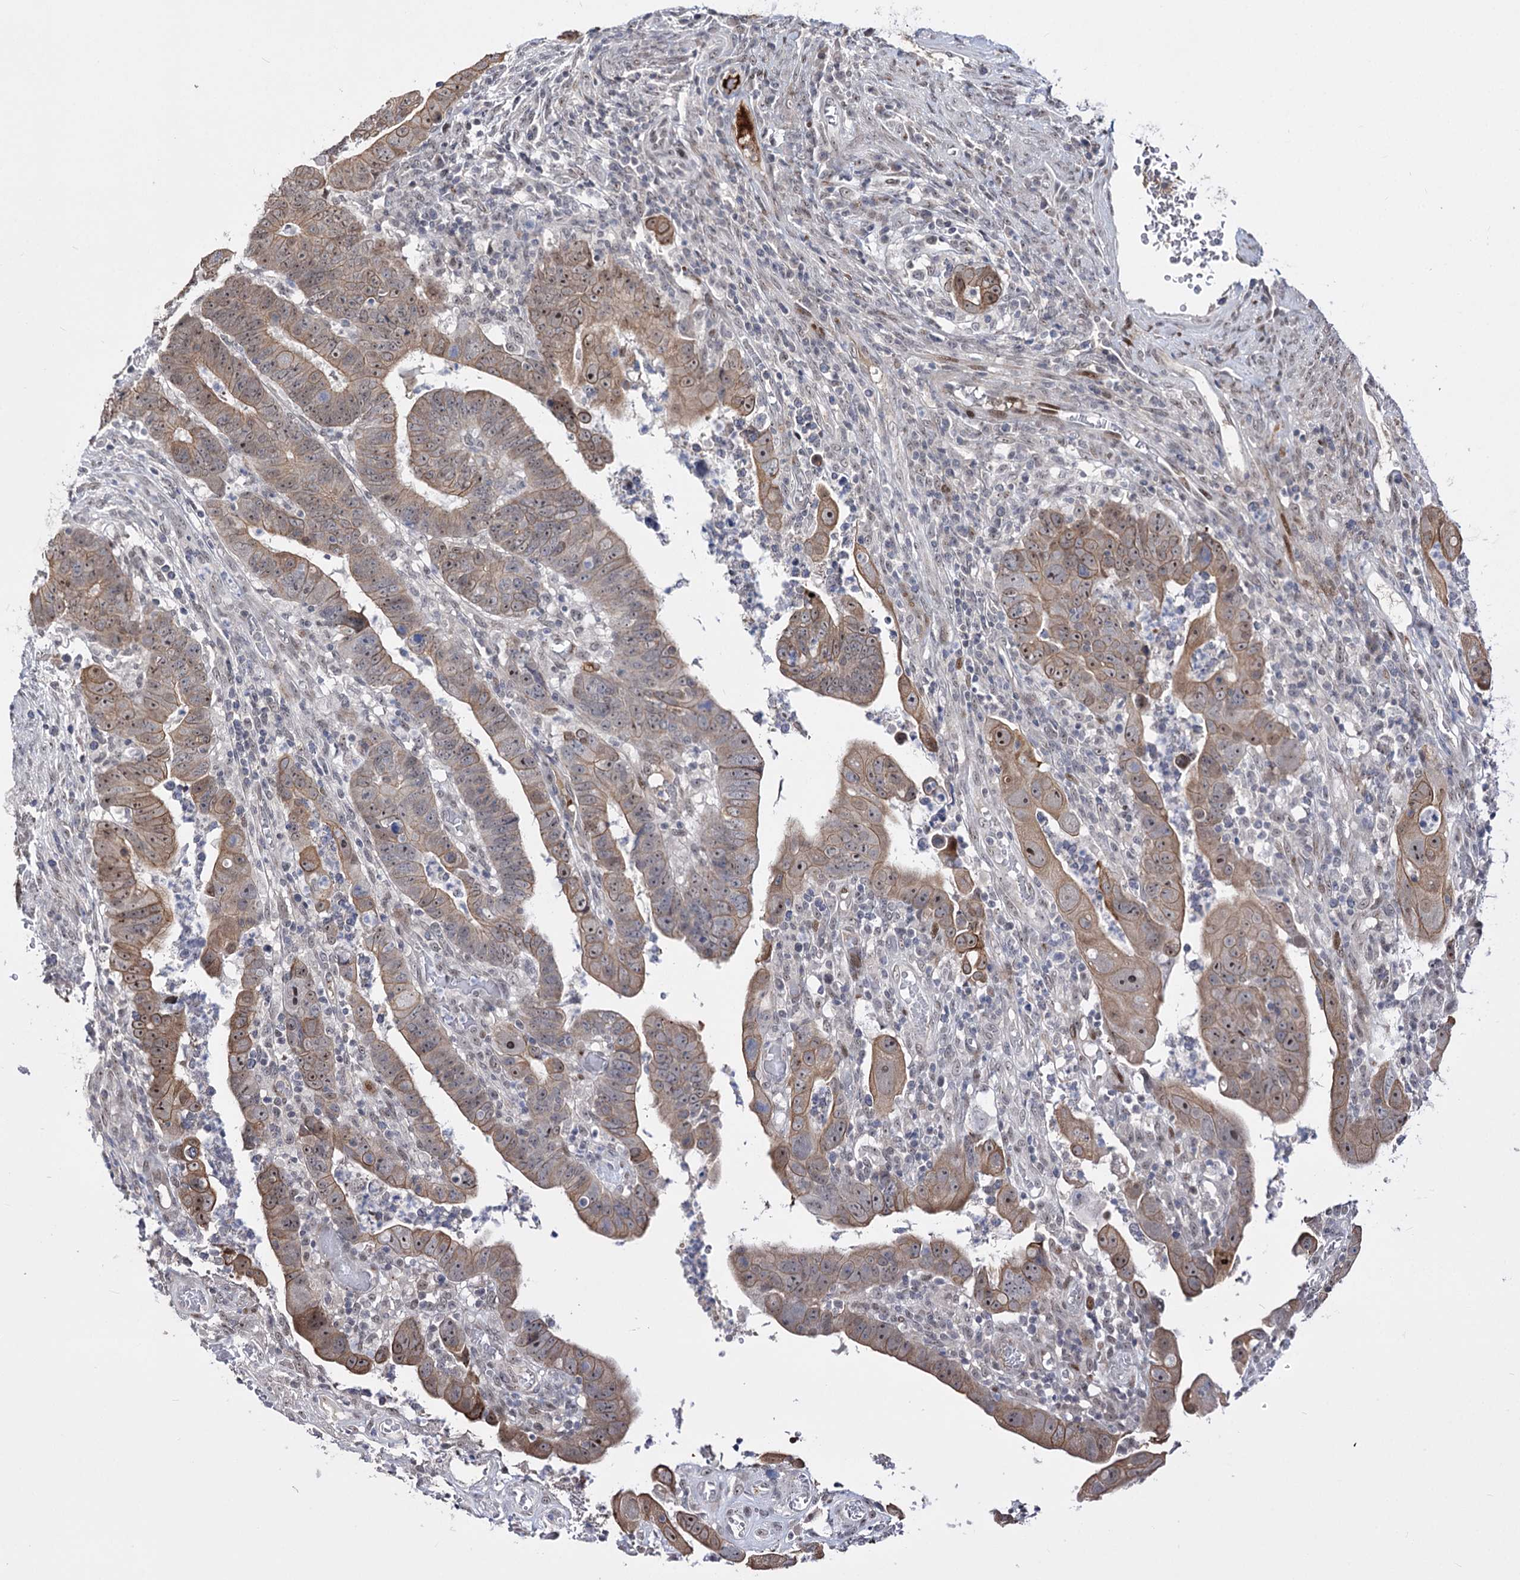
{"staining": {"intensity": "moderate", "quantity": ">75%", "location": "cytoplasmic/membranous,nuclear"}, "tissue": "colorectal cancer", "cell_type": "Tumor cells", "image_type": "cancer", "snomed": [{"axis": "morphology", "description": "Normal tissue, NOS"}, {"axis": "morphology", "description": "Adenocarcinoma, NOS"}, {"axis": "topography", "description": "Rectum"}], "caption": "An immunohistochemistry (IHC) micrograph of tumor tissue is shown. Protein staining in brown labels moderate cytoplasmic/membranous and nuclear positivity in colorectal cancer within tumor cells.", "gene": "STOX1", "patient": {"sex": "female", "age": 65}}